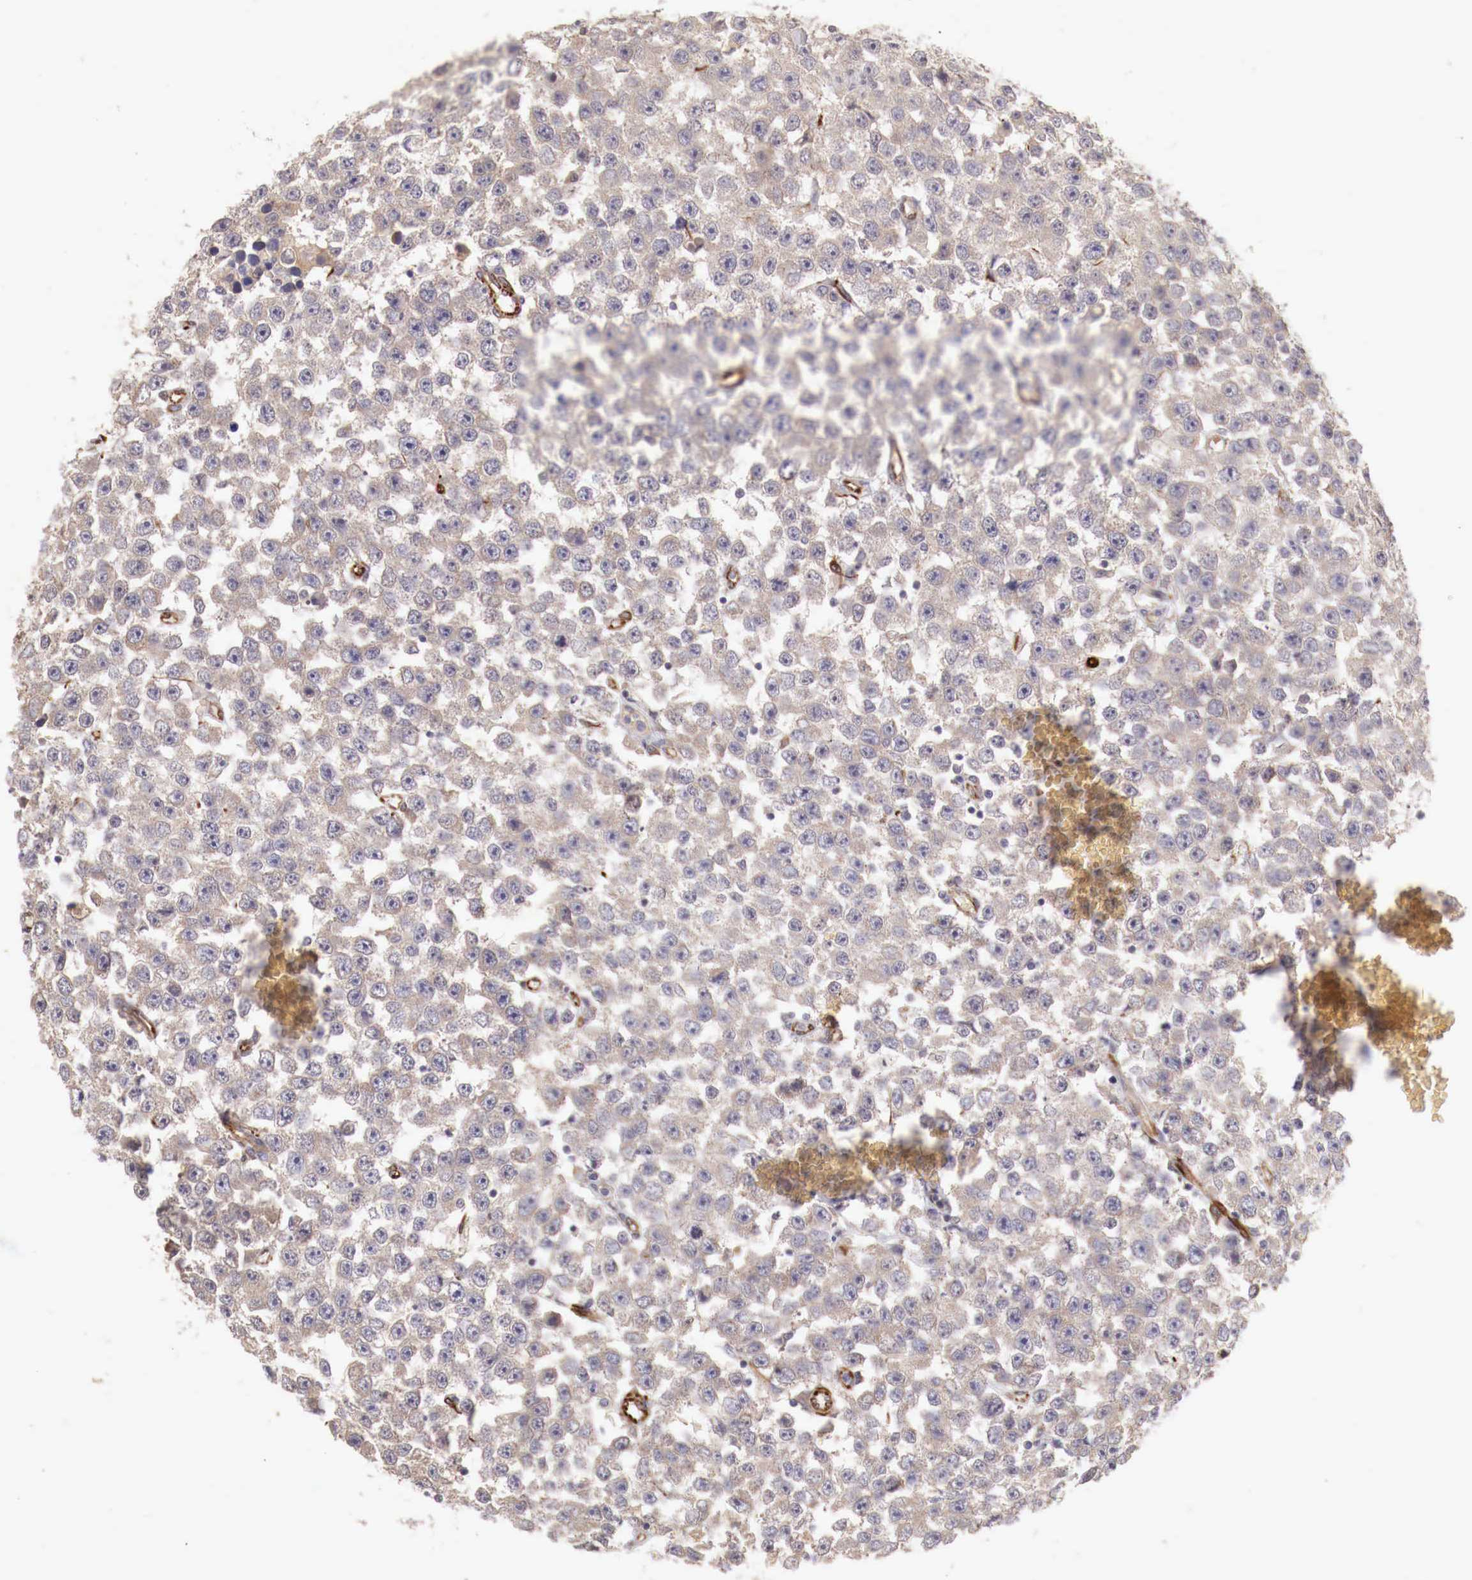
{"staining": {"intensity": "negative", "quantity": "none", "location": "none"}, "tissue": "testis cancer", "cell_type": "Tumor cells", "image_type": "cancer", "snomed": [{"axis": "morphology", "description": "Seminoma, NOS"}, {"axis": "topography", "description": "Testis"}], "caption": "High magnification brightfield microscopy of testis seminoma stained with DAB (brown) and counterstained with hematoxylin (blue): tumor cells show no significant staining.", "gene": "WT1", "patient": {"sex": "male", "age": 52}}